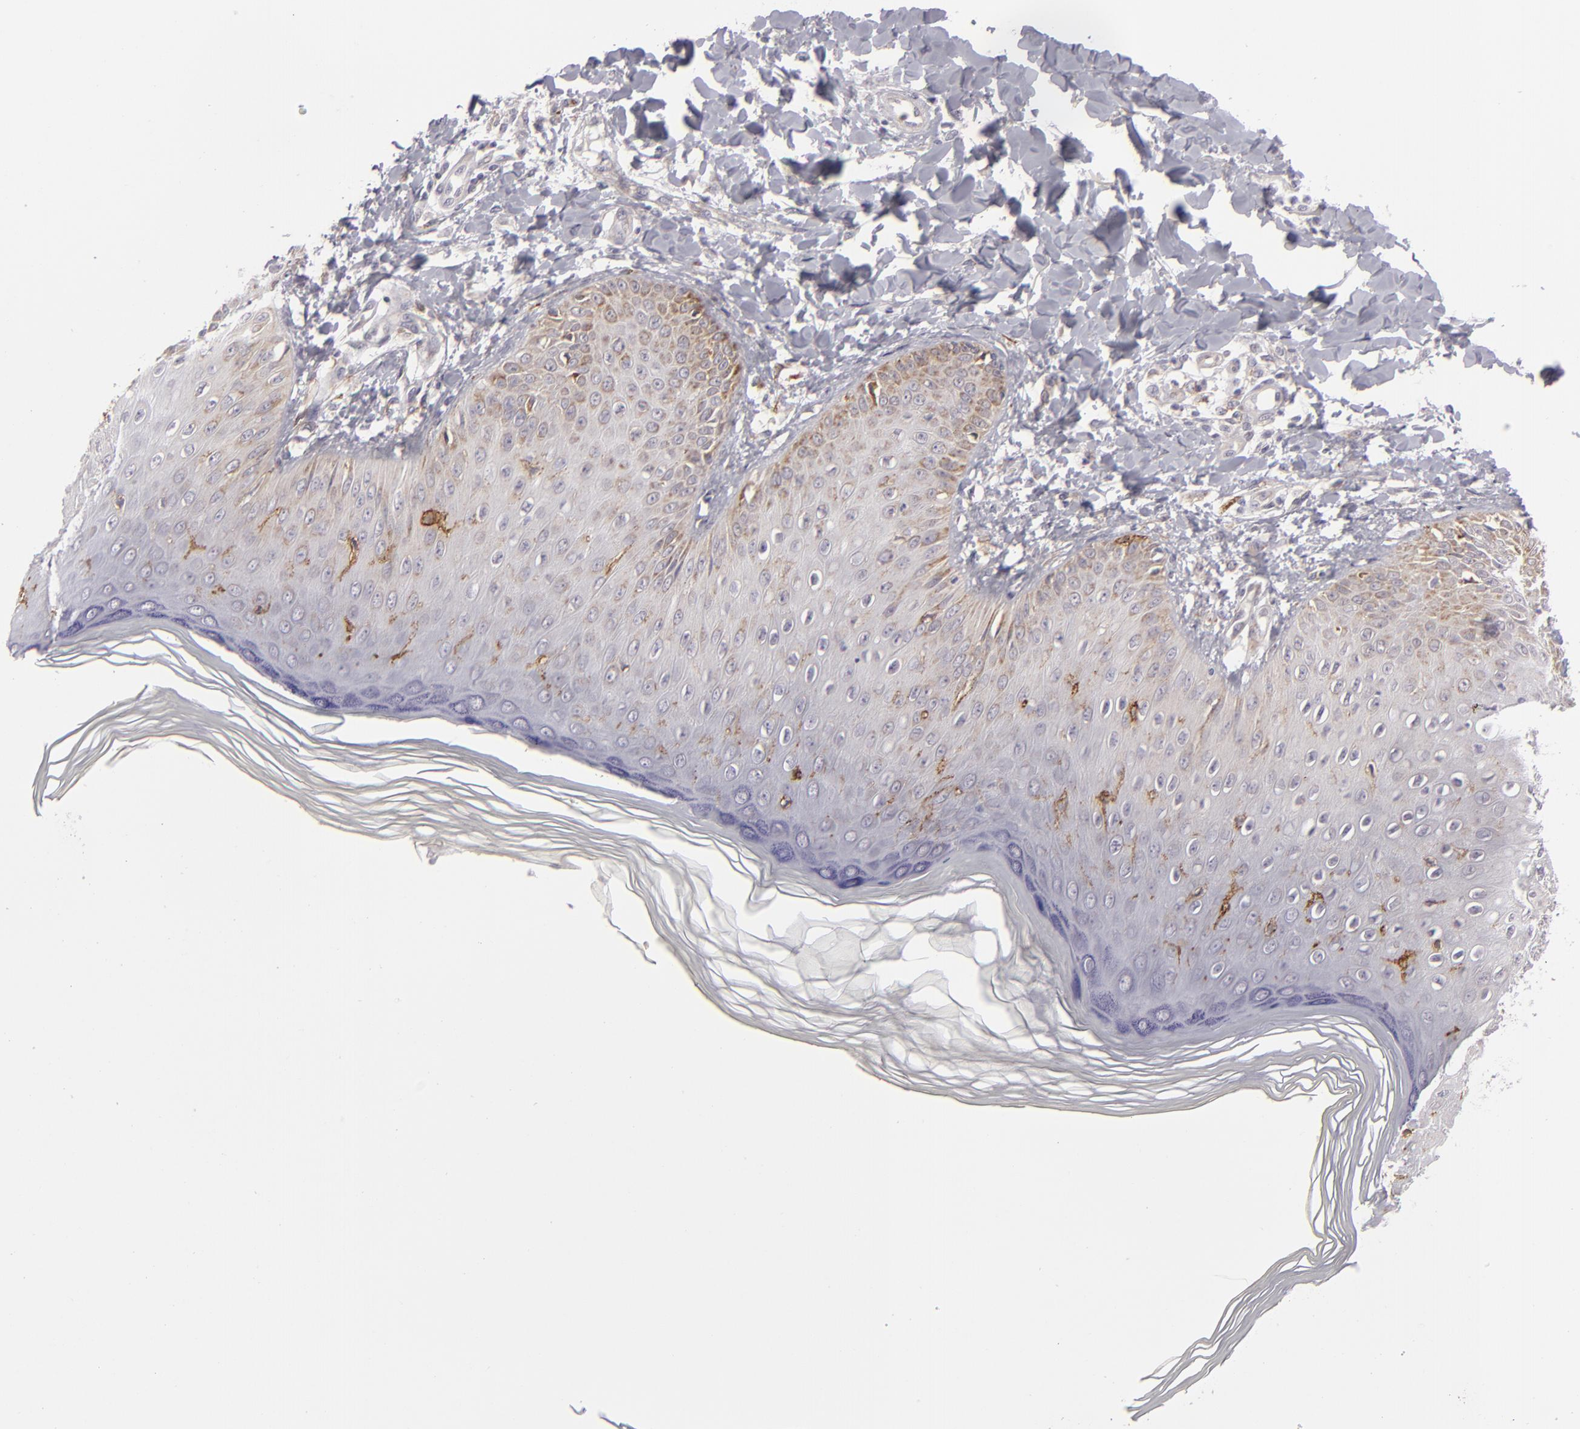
{"staining": {"intensity": "moderate", "quantity": "25%-75%", "location": "cytoplasmic/membranous"}, "tissue": "skin", "cell_type": "Epidermal cells", "image_type": "normal", "snomed": [{"axis": "morphology", "description": "Normal tissue, NOS"}, {"axis": "morphology", "description": "Inflammation, NOS"}, {"axis": "topography", "description": "Soft tissue"}, {"axis": "topography", "description": "Anal"}], "caption": "Immunohistochemical staining of normal skin exhibits medium levels of moderate cytoplasmic/membranous positivity in about 25%-75% of epidermal cells. The protein is shown in brown color, while the nuclei are stained blue.", "gene": "ALCAM", "patient": {"sex": "female", "age": 15}}